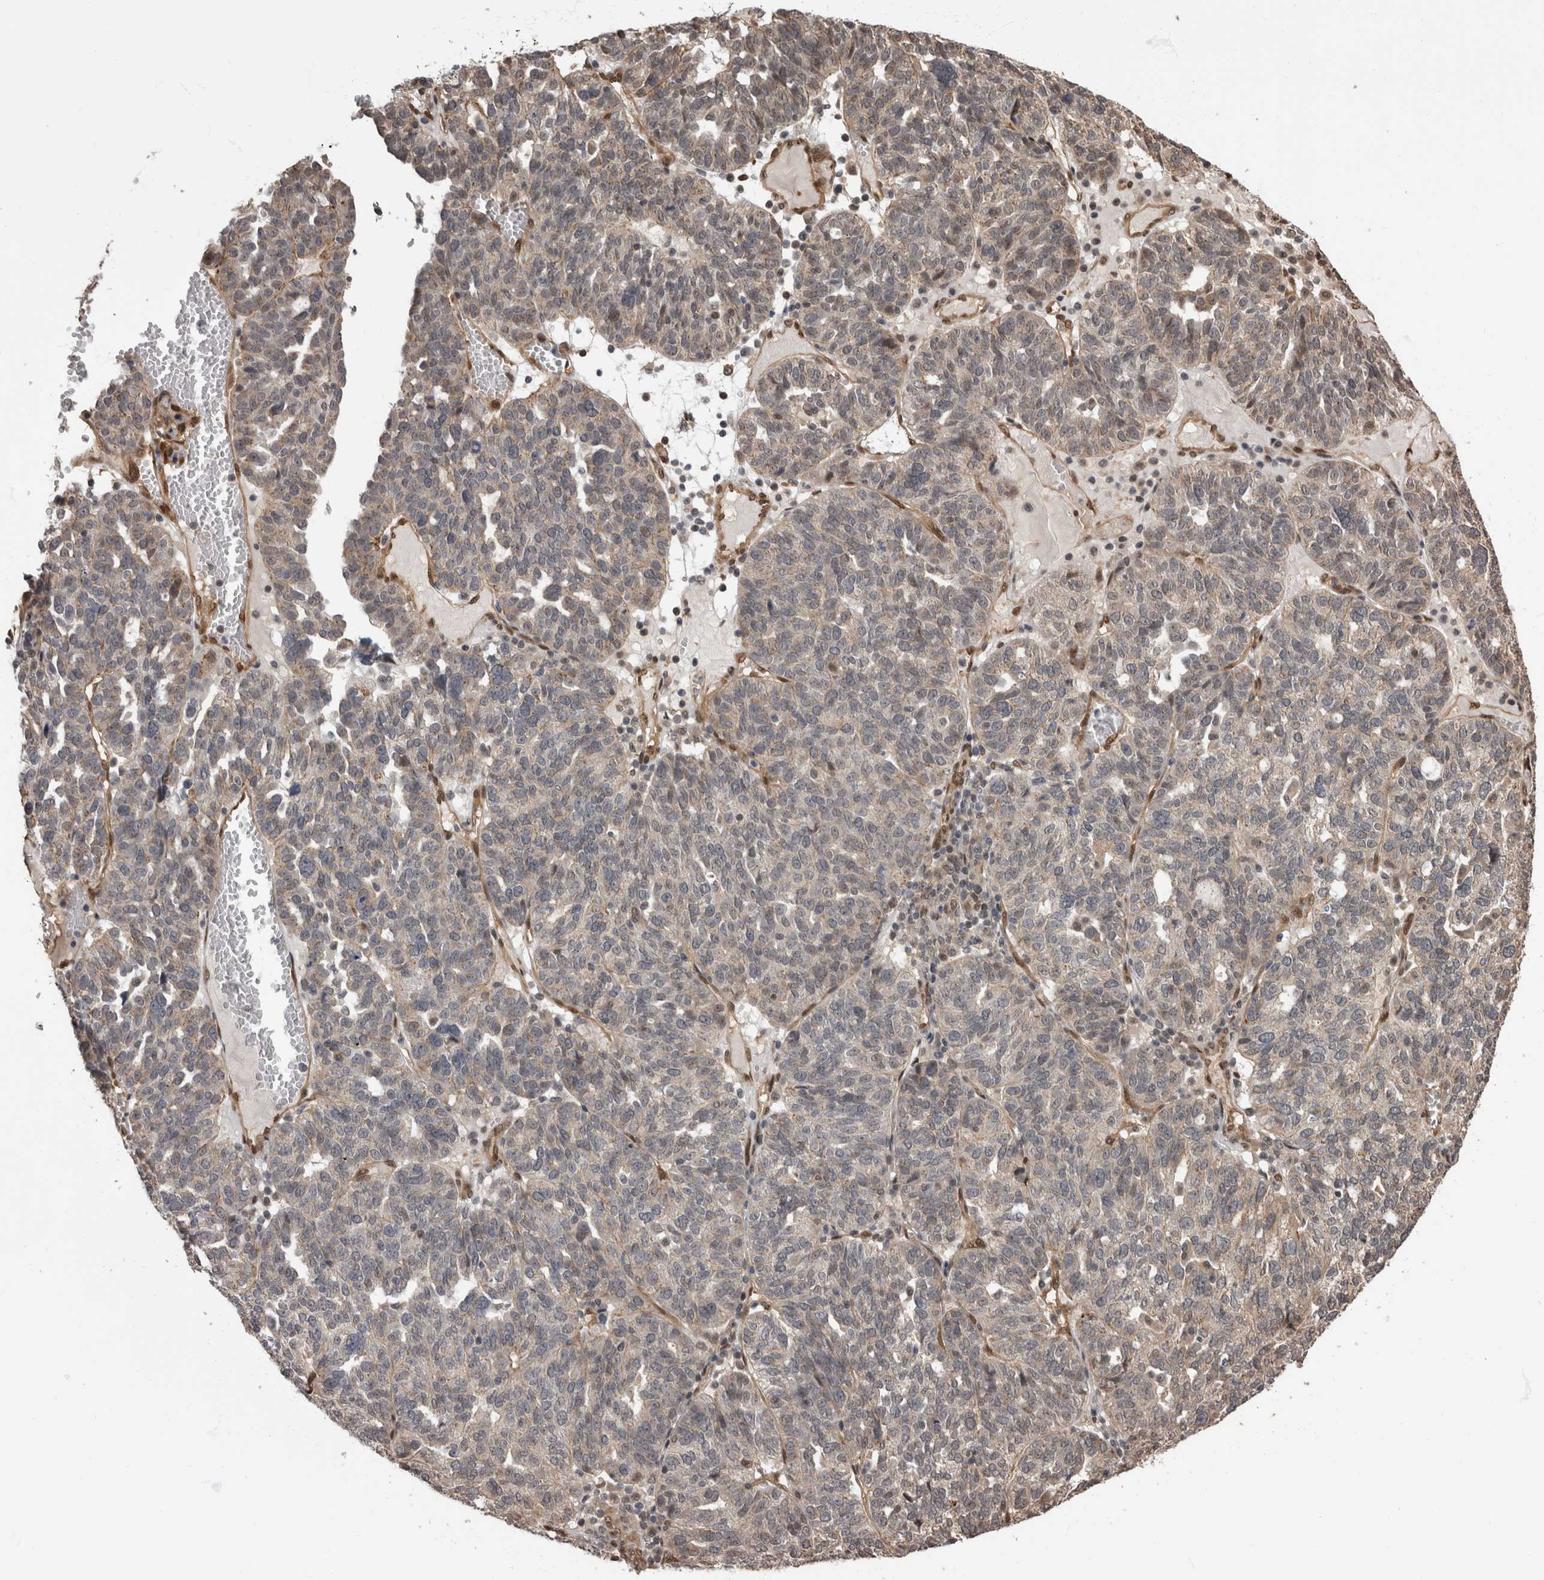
{"staining": {"intensity": "negative", "quantity": "none", "location": "none"}, "tissue": "ovarian cancer", "cell_type": "Tumor cells", "image_type": "cancer", "snomed": [{"axis": "morphology", "description": "Cystadenocarcinoma, serous, NOS"}, {"axis": "topography", "description": "Ovary"}], "caption": "Tumor cells show no significant protein staining in ovarian serous cystadenocarcinoma.", "gene": "AKT3", "patient": {"sex": "female", "age": 59}}